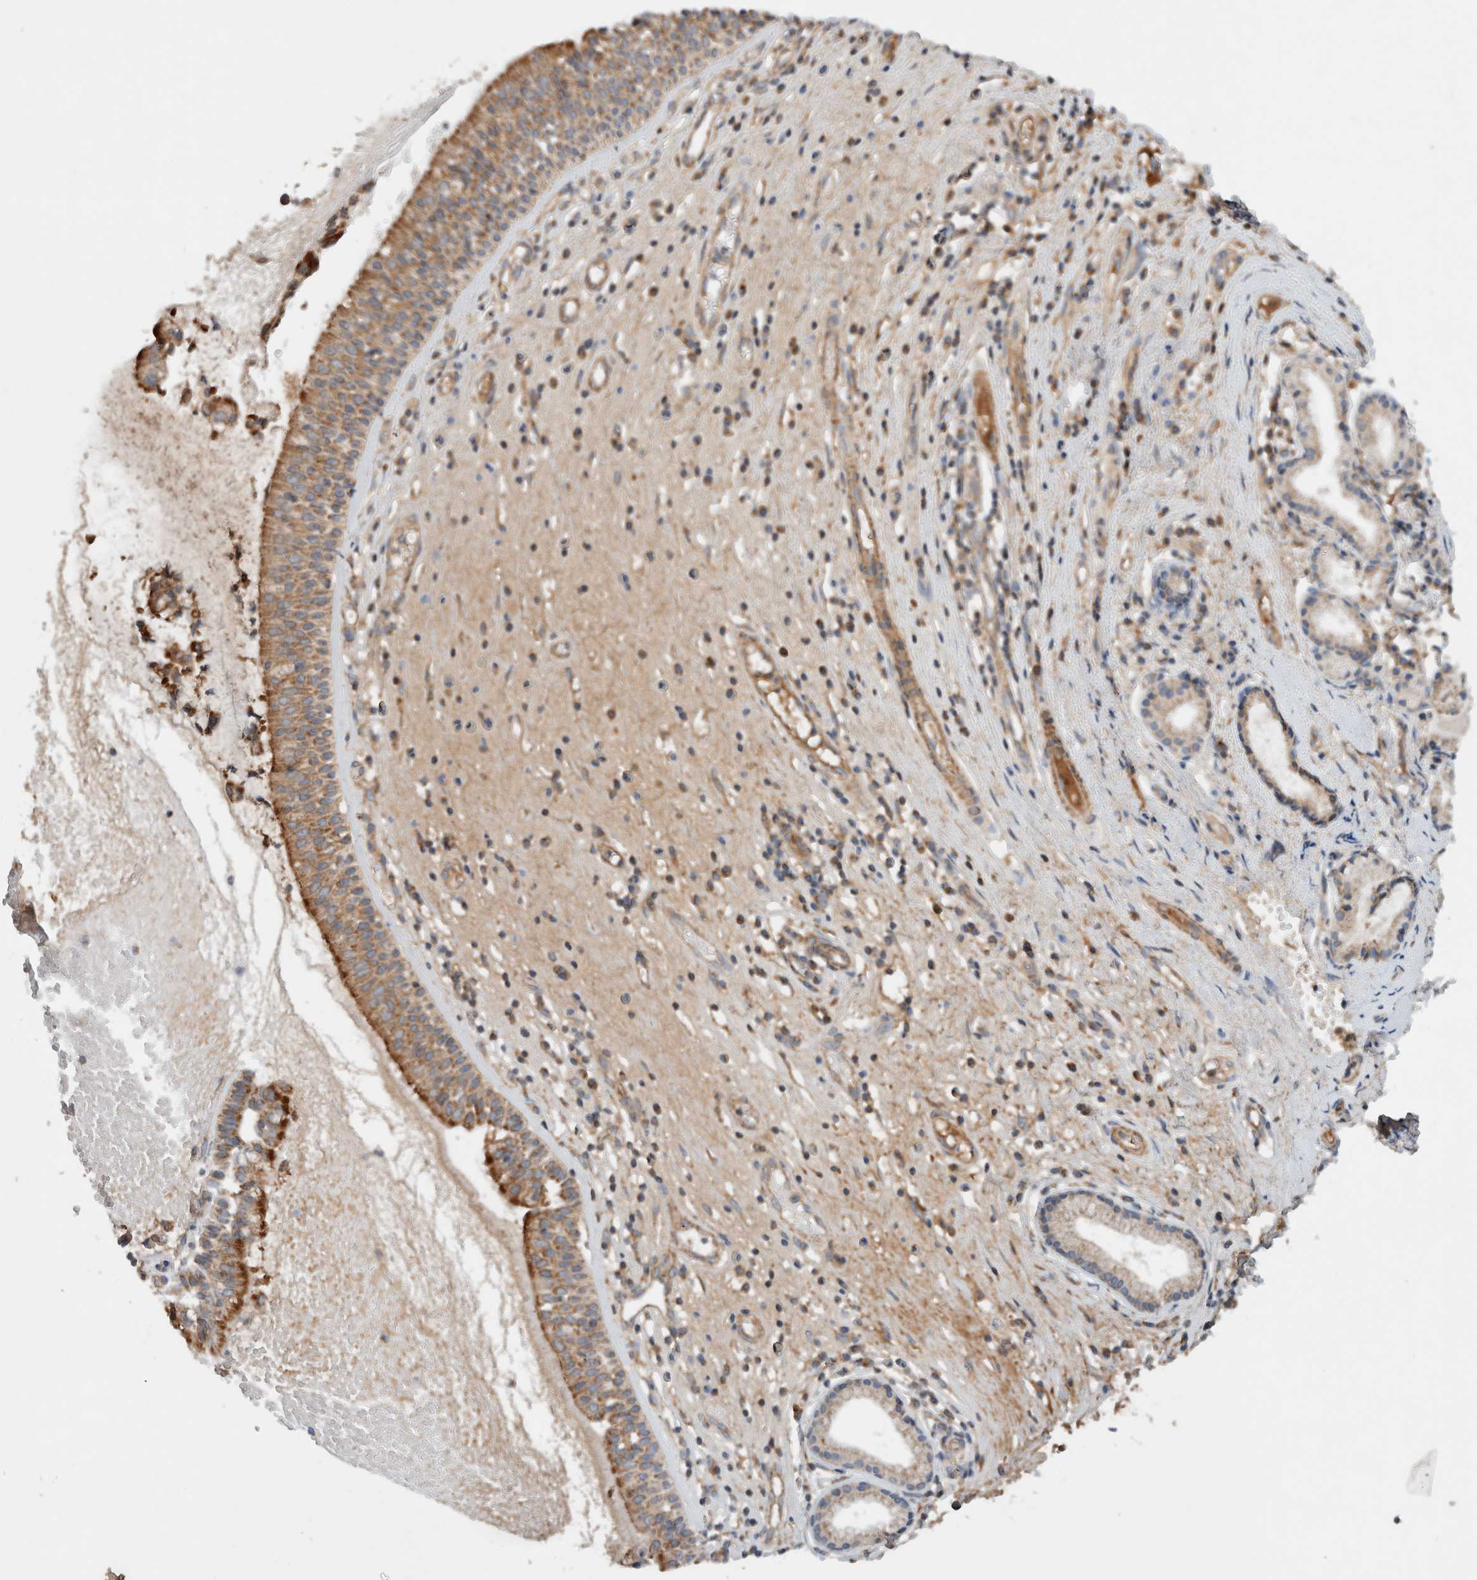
{"staining": {"intensity": "moderate", "quantity": ">75%", "location": "cytoplasmic/membranous"}, "tissue": "nasopharynx", "cell_type": "Respiratory epithelial cells", "image_type": "normal", "snomed": [{"axis": "morphology", "description": "Normal tissue, NOS"}, {"axis": "topography", "description": "Nasopharynx"}], "caption": "Immunohistochemistry of normal human nasopharynx exhibits medium levels of moderate cytoplasmic/membranous staining in approximately >75% of respiratory epithelial cells. The staining is performed using DAB brown chromogen to label protein expression. The nuclei are counter-stained blue using hematoxylin.", "gene": "MRPS28", "patient": {"sex": "female", "age": 39}}